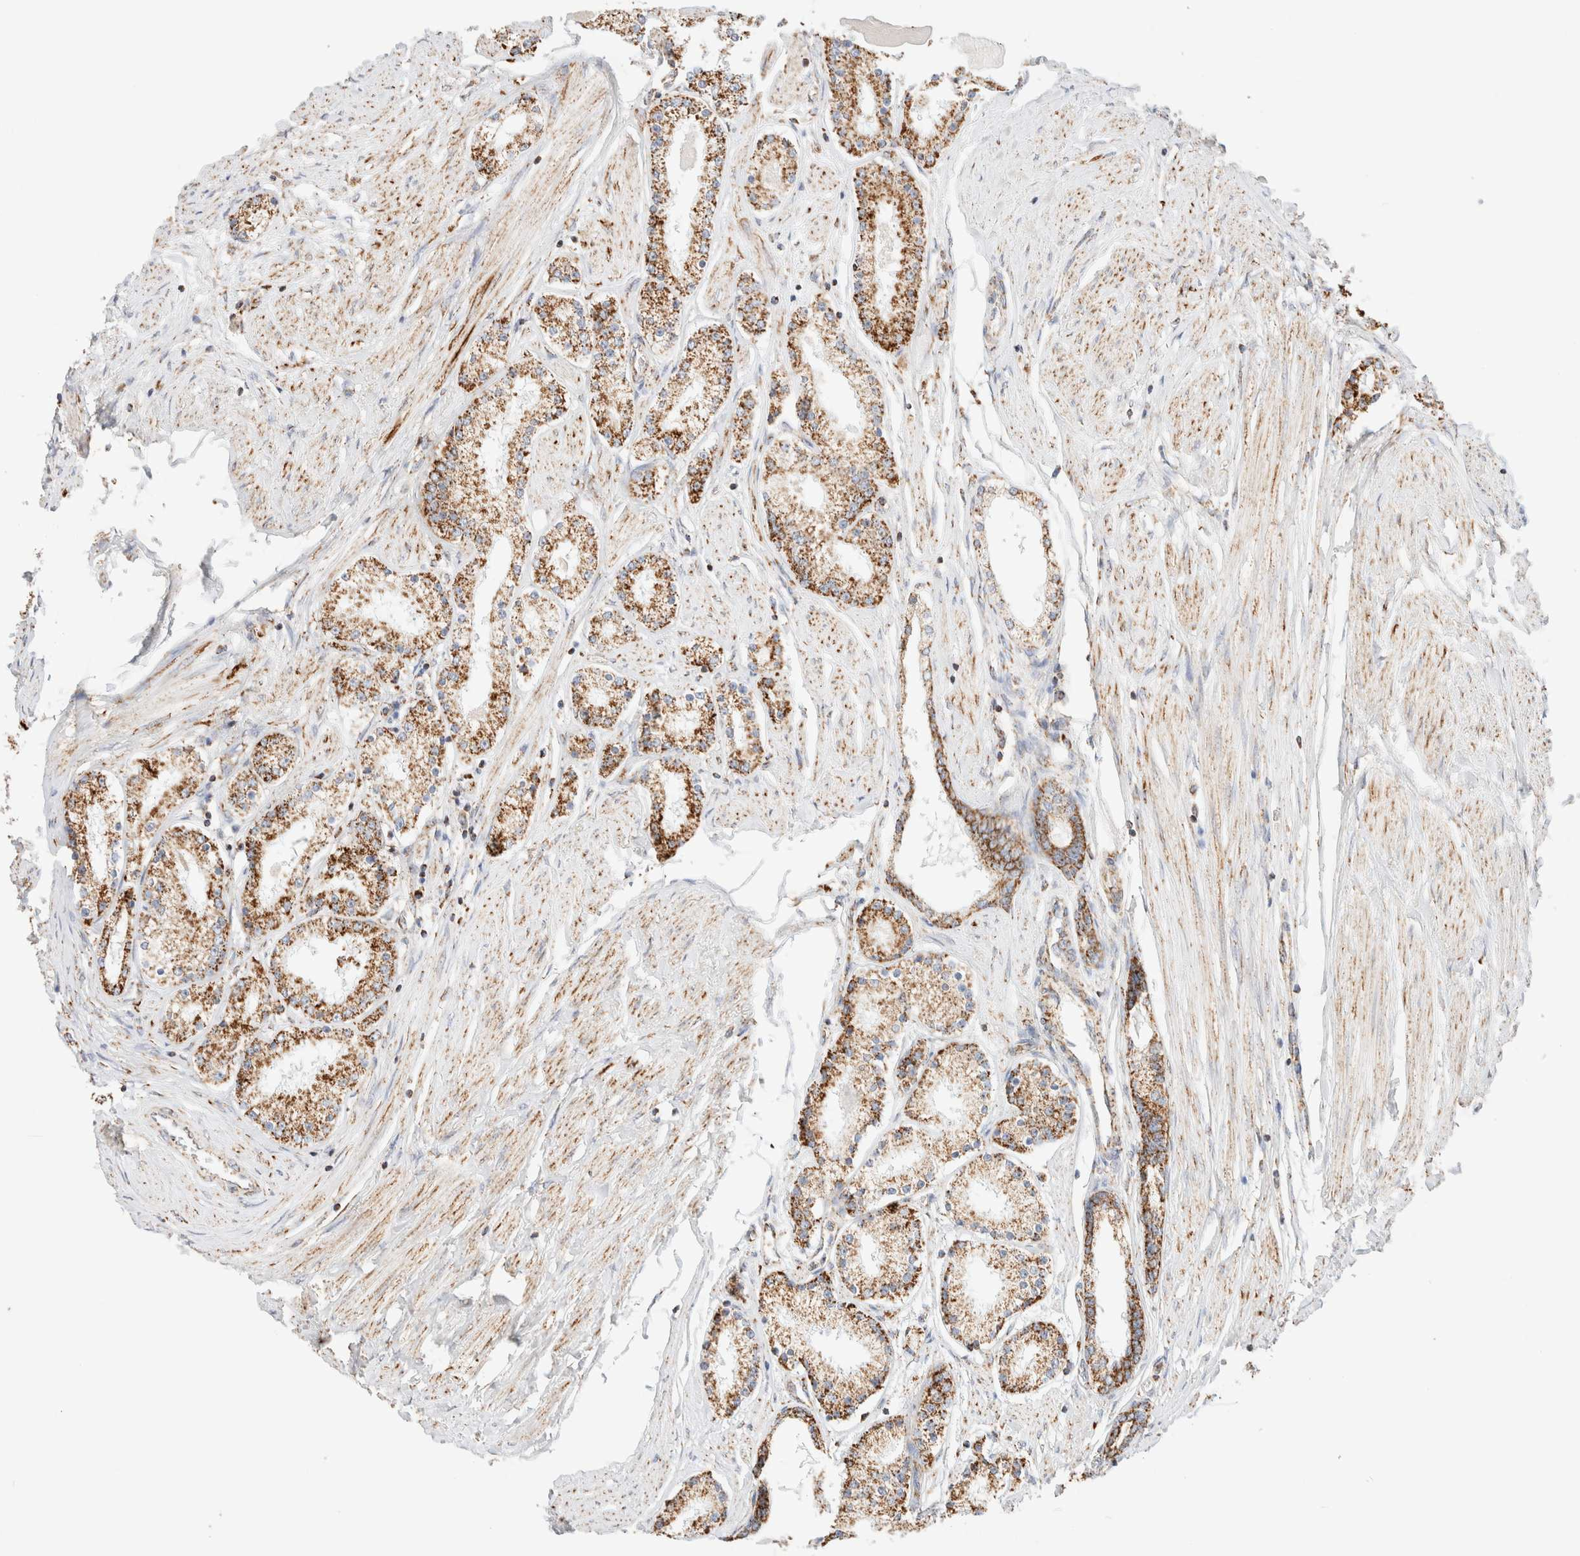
{"staining": {"intensity": "moderate", "quantity": ">75%", "location": "cytoplasmic/membranous"}, "tissue": "prostate cancer", "cell_type": "Tumor cells", "image_type": "cancer", "snomed": [{"axis": "morphology", "description": "Adenocarcinoma, Low grade"}, {"axis": "topography", "description": "Prostate"}], "caption": "Prostate low-grade adenocarcinoma stained with DAB (3,3'-diaminobenzidine) IHC demonstrates medium levels of moderate cytoplasmic/membranous staining in approximately >75% of tumor cells. The staining was performed using DAB to visualize the protein expression in brown, while the nuclei were stained in blue with hematoxylin (Magnification: 20x).", "gene": "PHB2", "patient": {"sex": "male", "age": 63}}